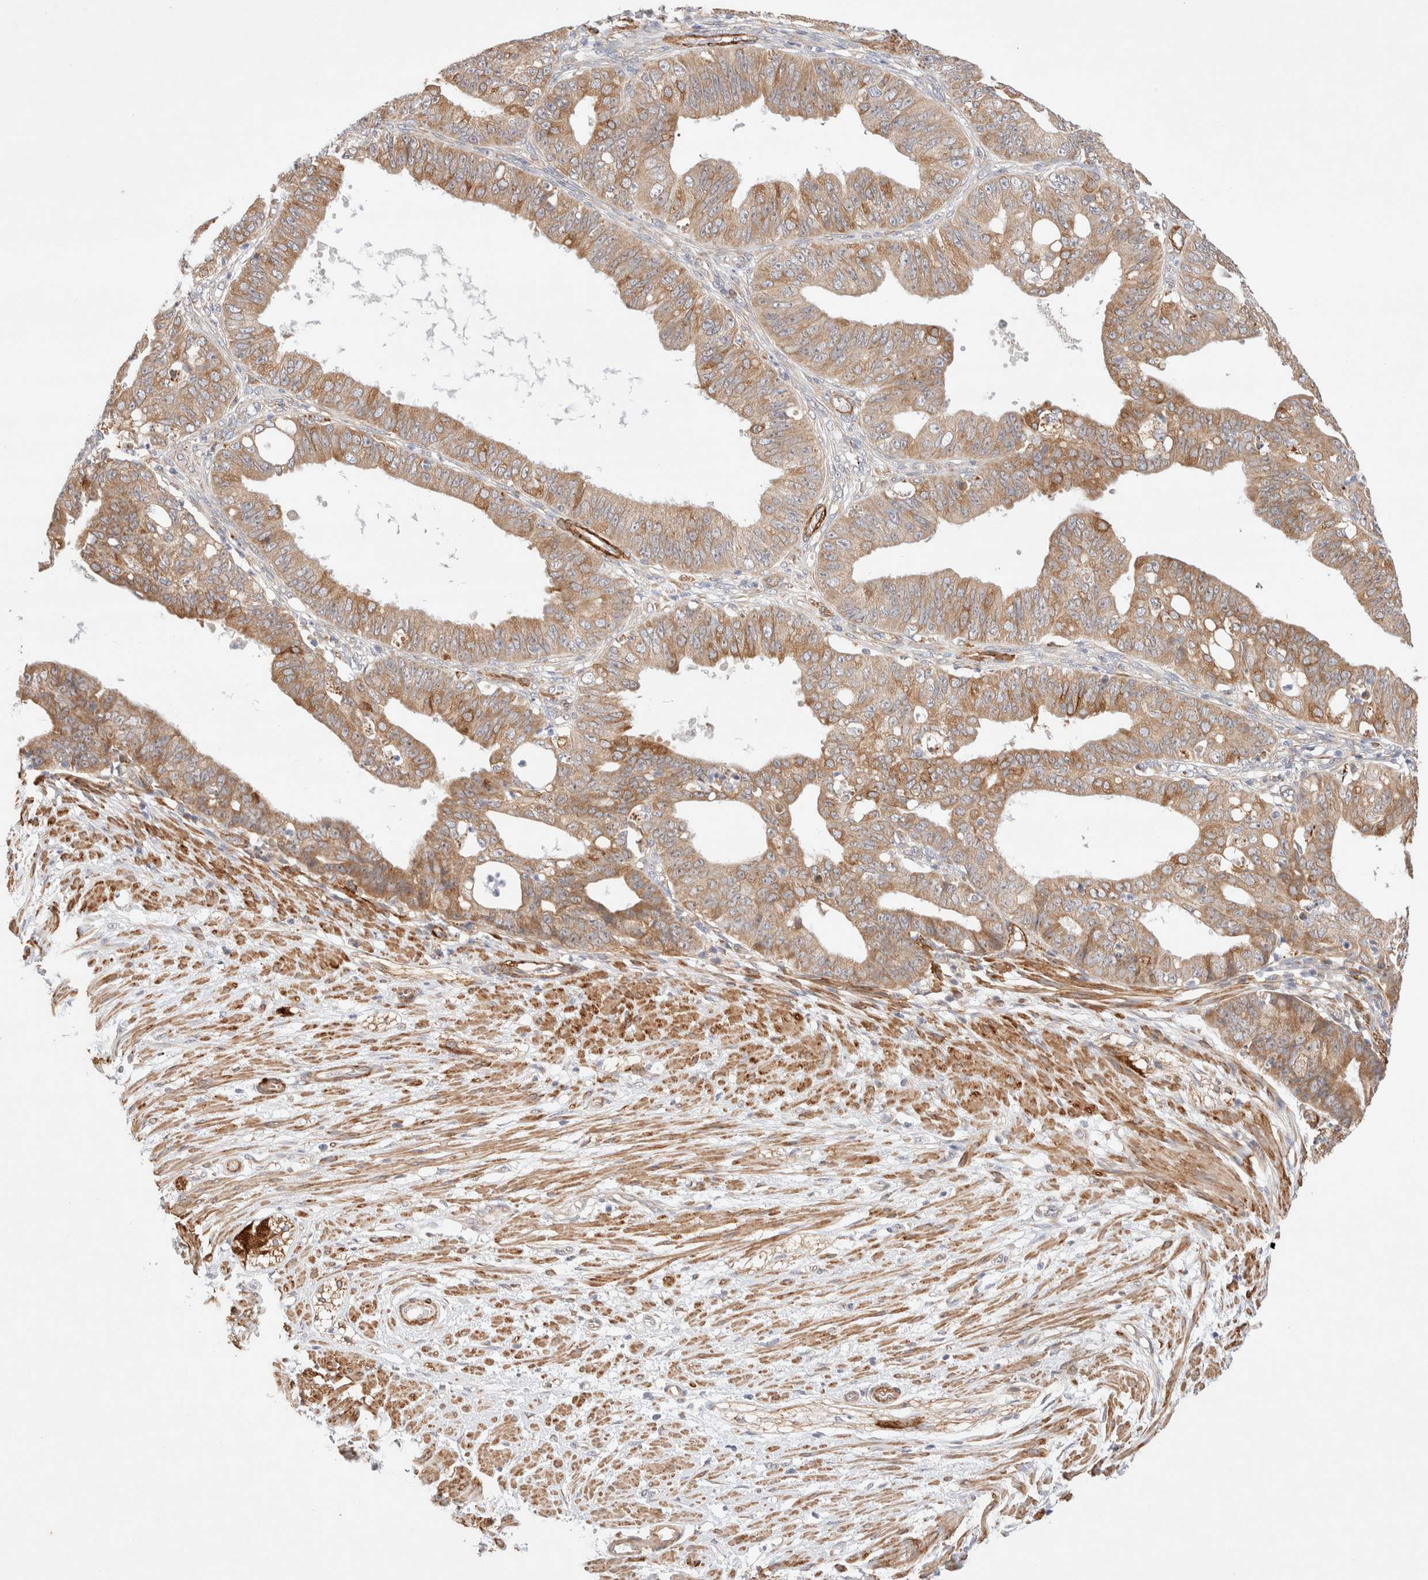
{"staining": {"intensity": "moderate", "quantity": ">75%", "location": "cytoplasmic/membranous"}, "tissue": "ovarian cancer", "cell_type": "Tumor cells", "image_type": "cancer", "snomed": [{"axis": "morphology", "description": "Carcinoma, endometroid"}, {"axis": "topography", "description": "Ovary"}], "caption": "Immunohistochemical staining of human ovarian cancer (endometroid carcinoma) shows medium levels of moderate cytoplasmic/membranous protein staining in approximately >75% of tumor cells. Nuclei are stained in blue.", "gene": "RRP15", "patient": {"sex": "female", "age": 42}}